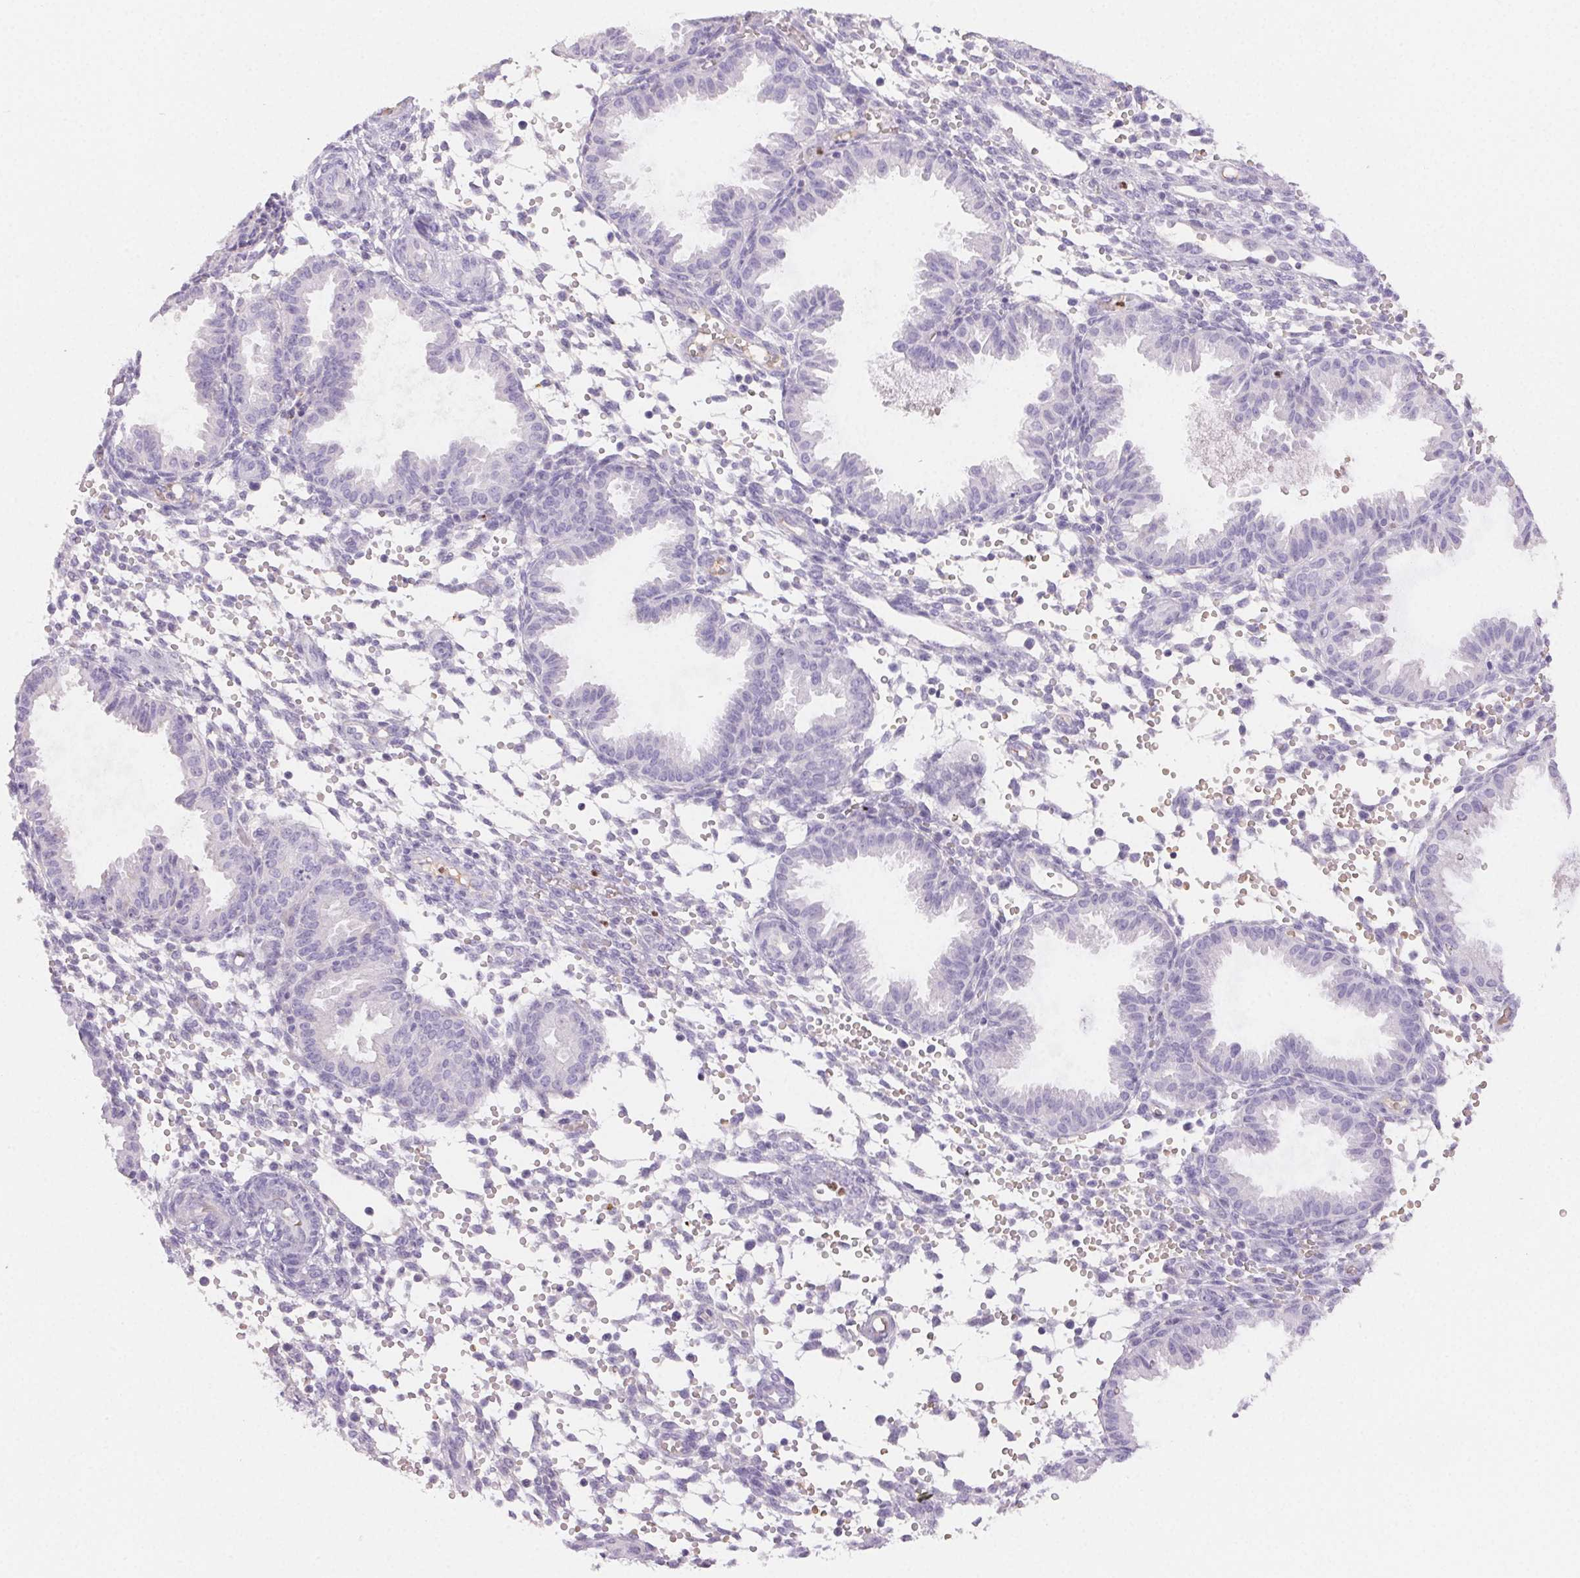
{"staining": {"intensity": "negative", "quantity": "none", "location": "none"}, "tissue": "endometrium", "cell_type": "Cells in endometrial stroma", "image_type": "normal", "snomed": [{"axis": "morphology", "description": "Normal tissue, NOS"}, {"axis": "topography", "description": "Endometrium"}], "caption": "High power microscopy histopathology image of an immunohistochemistry (IHC) image of benign endometrium, revealing no significant expression in cells in endometrial stroma.", "gene": "PADI4", "patient": {"sex": "female", "age": 33}}